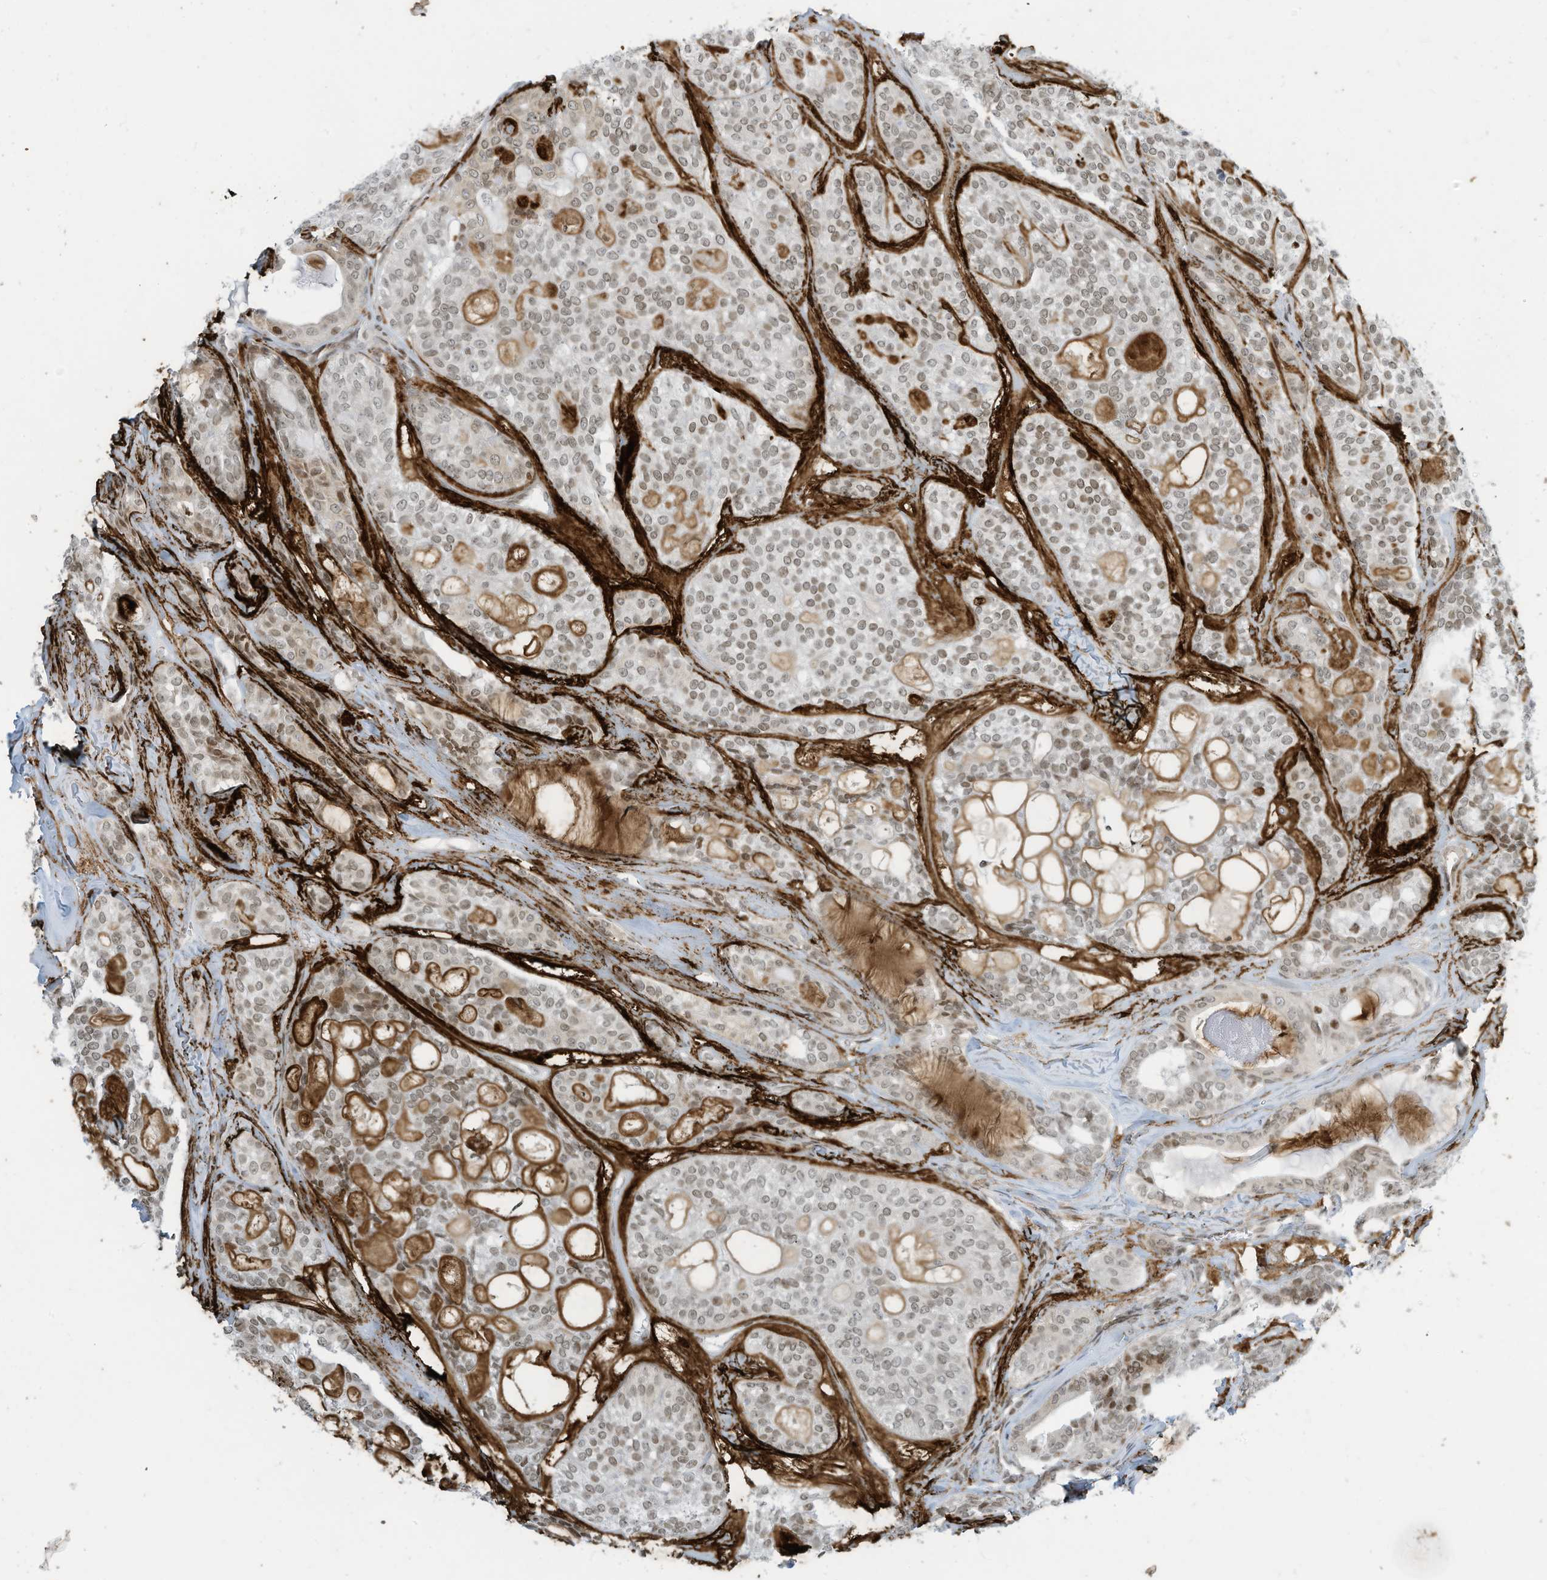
{"staining": {"intensity": "weak", "quantity": ">75%", "location": "nuclear"}, "tissue": "head and neck cancer", "cell_type": "Tumor cells", "image_type": "cancer", "snomed": [{"axis": "morphology", "description": "Adenocarcinoma, NOS"}, {"axis": "topography", "description": "Head-Neck"}], "caption": "Tumor cells show low levels of weak nuclear staining in about >75% of cells in human head and neck cancer.", "gene": "ADI1", "patient": {"sex": "male", "age": 66}}